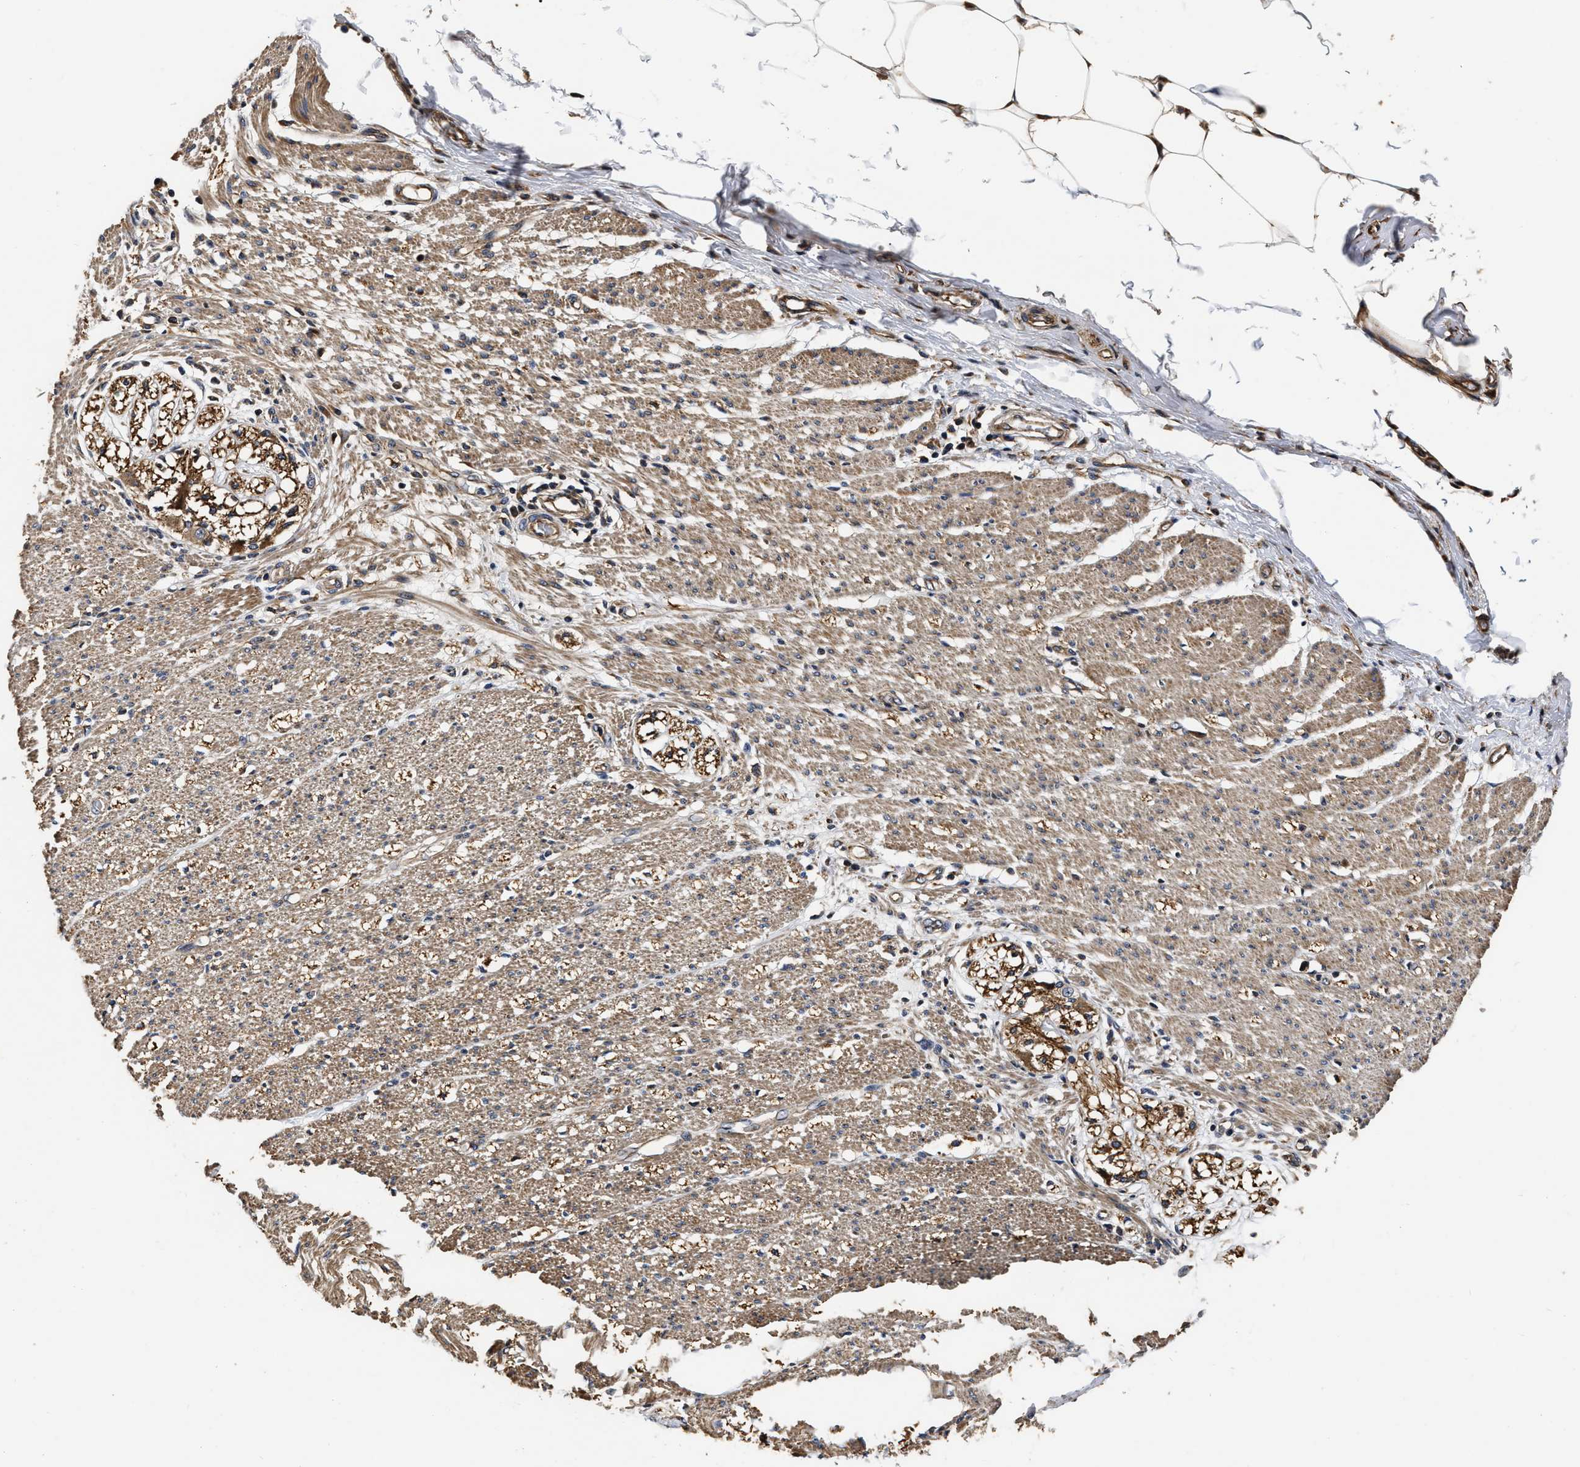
{"staining": {"intensity": "moderate", "quantity": ">75%", "location": "cytoplasmic/membranous"}, "tissue": "smooth muscle", "cell_type": "Smooth muscle cells", "image_type": "normal", "snomed": [{"axis": "morphology", "description": "Normal tissue, NOS"}, {"axis": "morphology", "description": "Adenocarcinoma, NOS"}, {"axis": "topography", "description": "Colon"}, {"axis": "topography", "description": "Peripheral nerve tissue"}], "caption": "The immunohistochemical stain highlights moderate cytoplasmic/membranous staining in smooth muscle cells of unremarkable smooth muscle. (DAB IHC with brightfield microscopy, high magnification).", "gene": "ABCG8", "patient": {"sex": "male", "age": 14}}